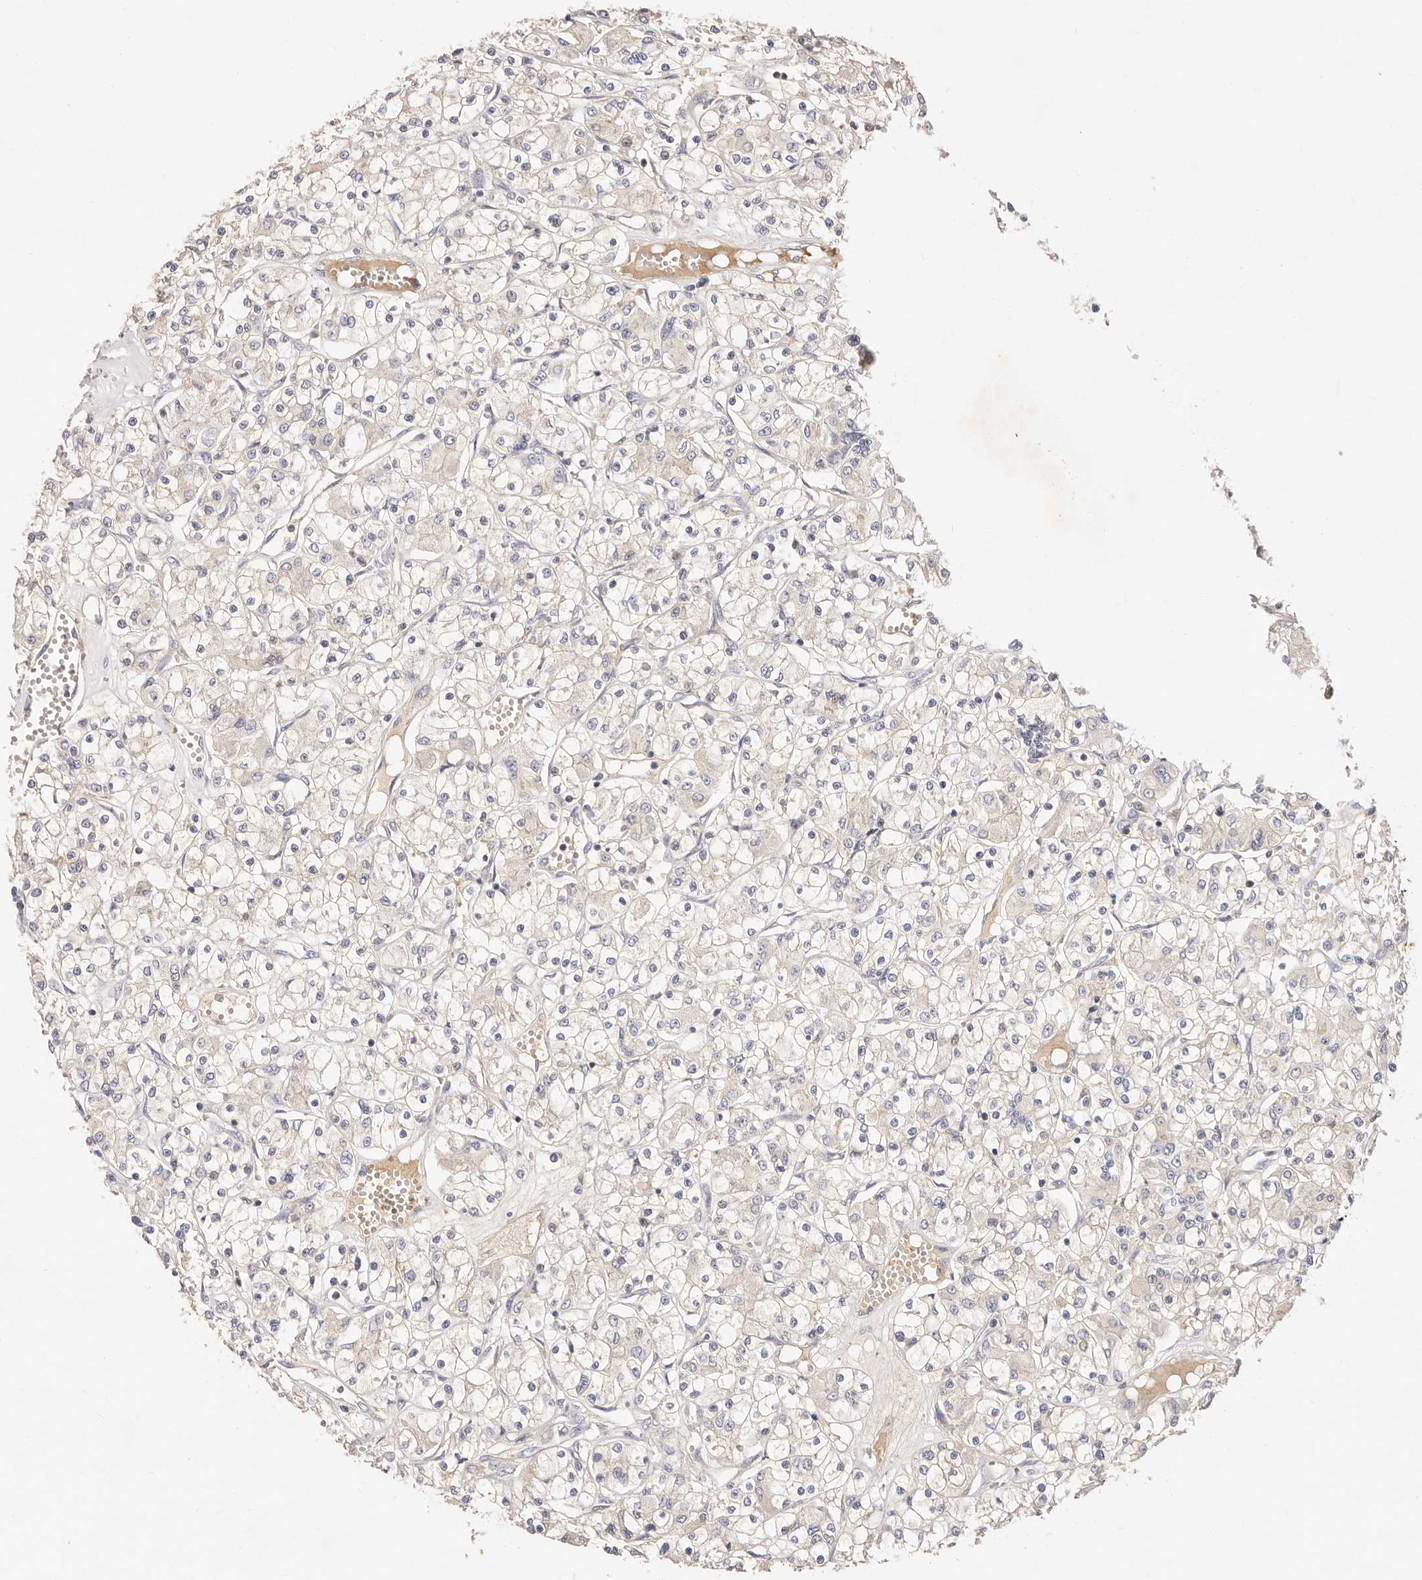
{"staining": {"intensity": "negative", "quantity": "none", "location": "none"}, "tissue": "renal cancer", "cell_type": "Tumor cells", "image_type": "cancer", "snomed": [{"axis": "morphology", "description": "Adenocarcinoma, NOS"}, {"axis": "topography", "description": "Kidney"}], "caption": "This photomicrograph is of adenocarcinoma (renal) stained with immunohistochemistry (IHC) to label a protein in brown with the nuclei are counter-stained blue. There is no positivity in tumor cells. (Brightfield microscopy of DAB (3,3'-diaminobenzidine) IHC at high magnification).", "gene": "CXADR", "patient": {"sex": "female", "age": 59}}